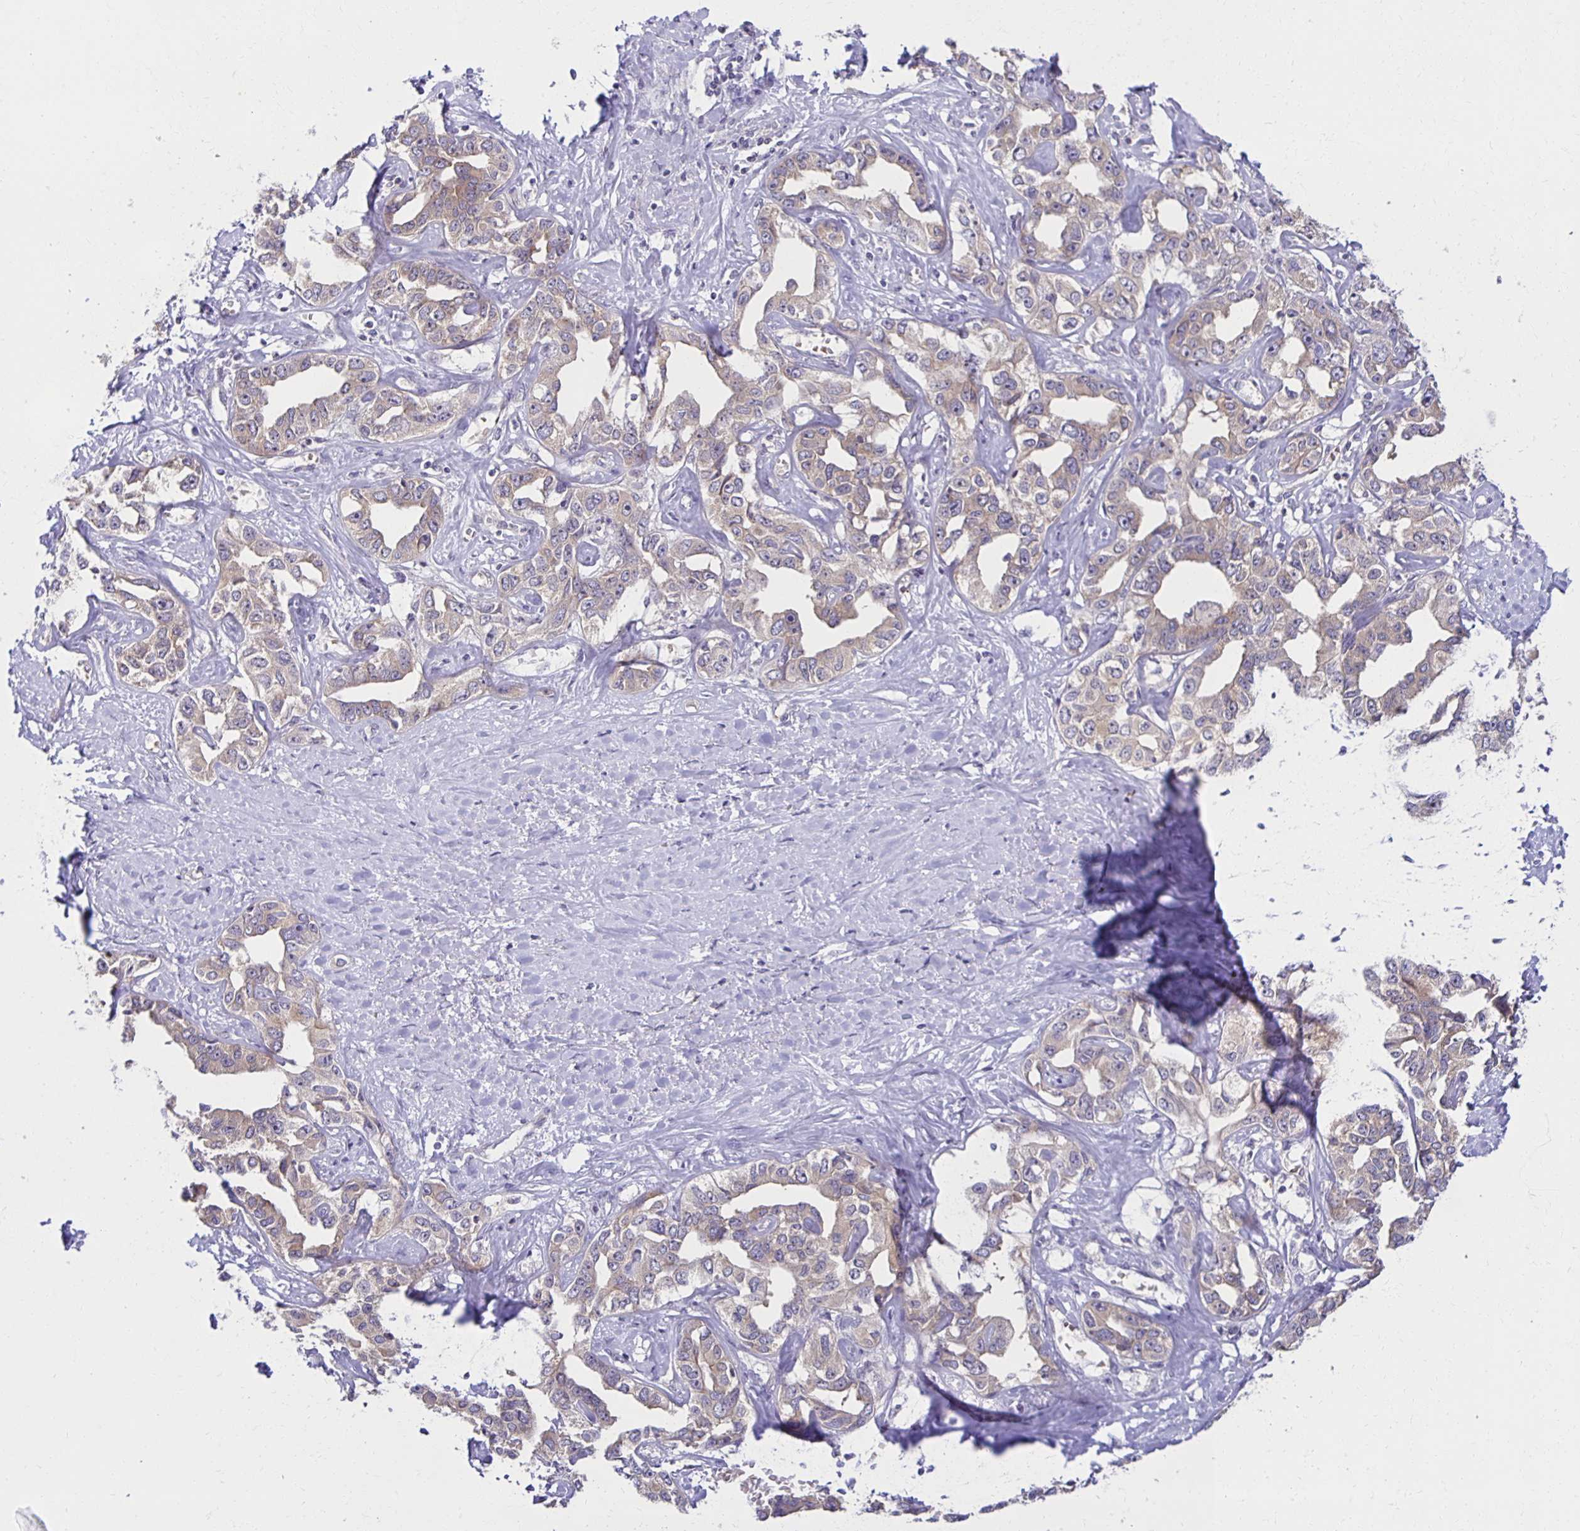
{"staining": {"intensity": "negative", "quantity": "none", "location": "none"}, "tissue": "liver cancer", "cell_type": "Tumor cells", "image_type": "cancer", "snomed": [{"axis": "morphology", "description": "Cholangiocarcinoma"}, {"axis": "topography", "description": "Liver"}], "caption": "Human liver cancer (cholangiocarcinoma) stained for a protein using IHC shows no expression in tumor cells.", "gene": "MIEN1", "patient": {"sex": "male", "age": 59}}